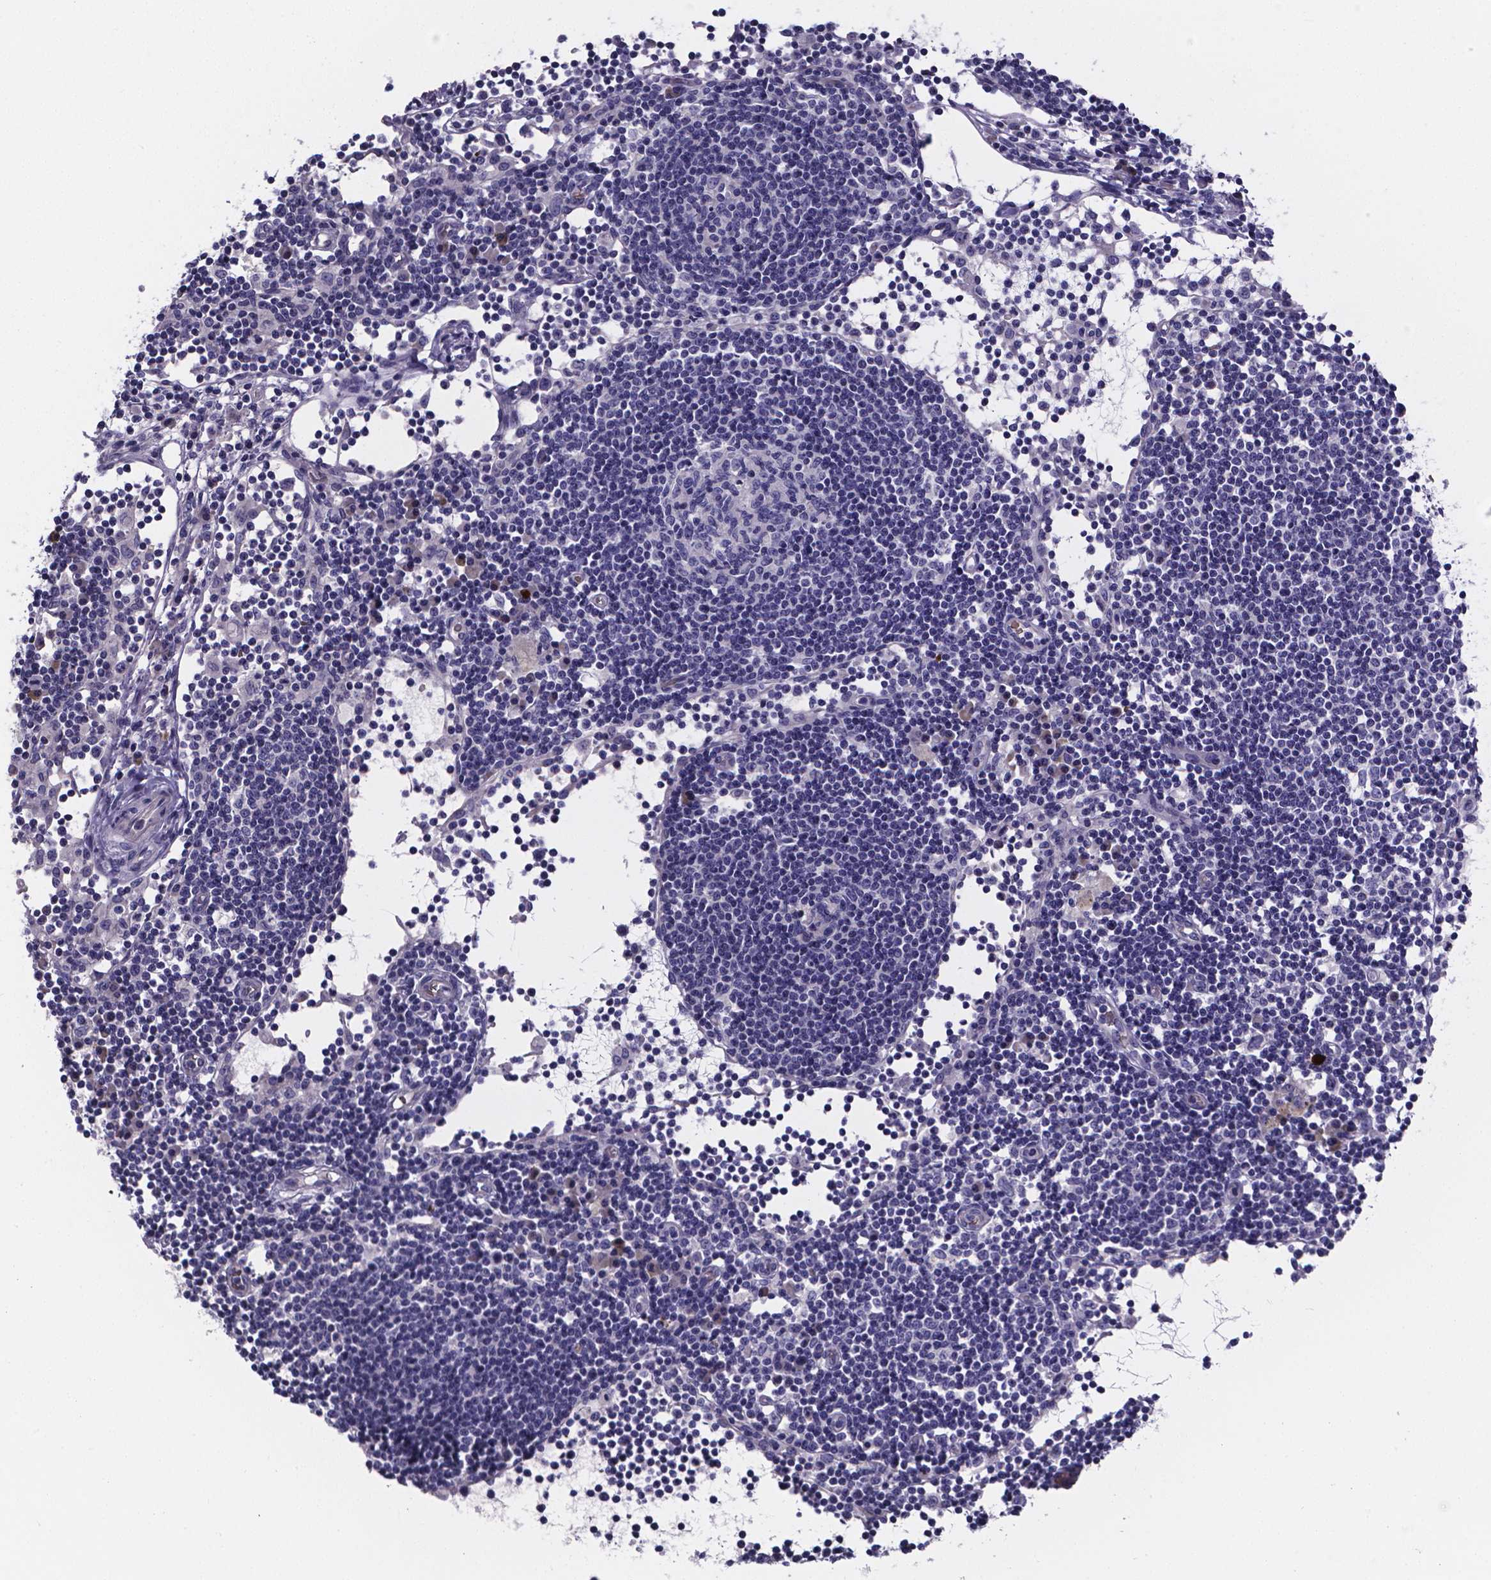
{"staining": {"intensity": "negative", "quantity": "none", "location": "none"}, "tissue": "lymph node", "cell_type": "Germinal center cells", "image_type": "normal", "snomed": [{"axis": "morphology", "description": "Normal tissue, NOS"}, {"axis": "topography", "description": "Lymph node"}], "caption": "Immunohistochemical staining of normal lymph node reveals no significant positivity in germinal center cells.", "gene": "GABRA3", "patient": {"sex": "female", "age": 72}}